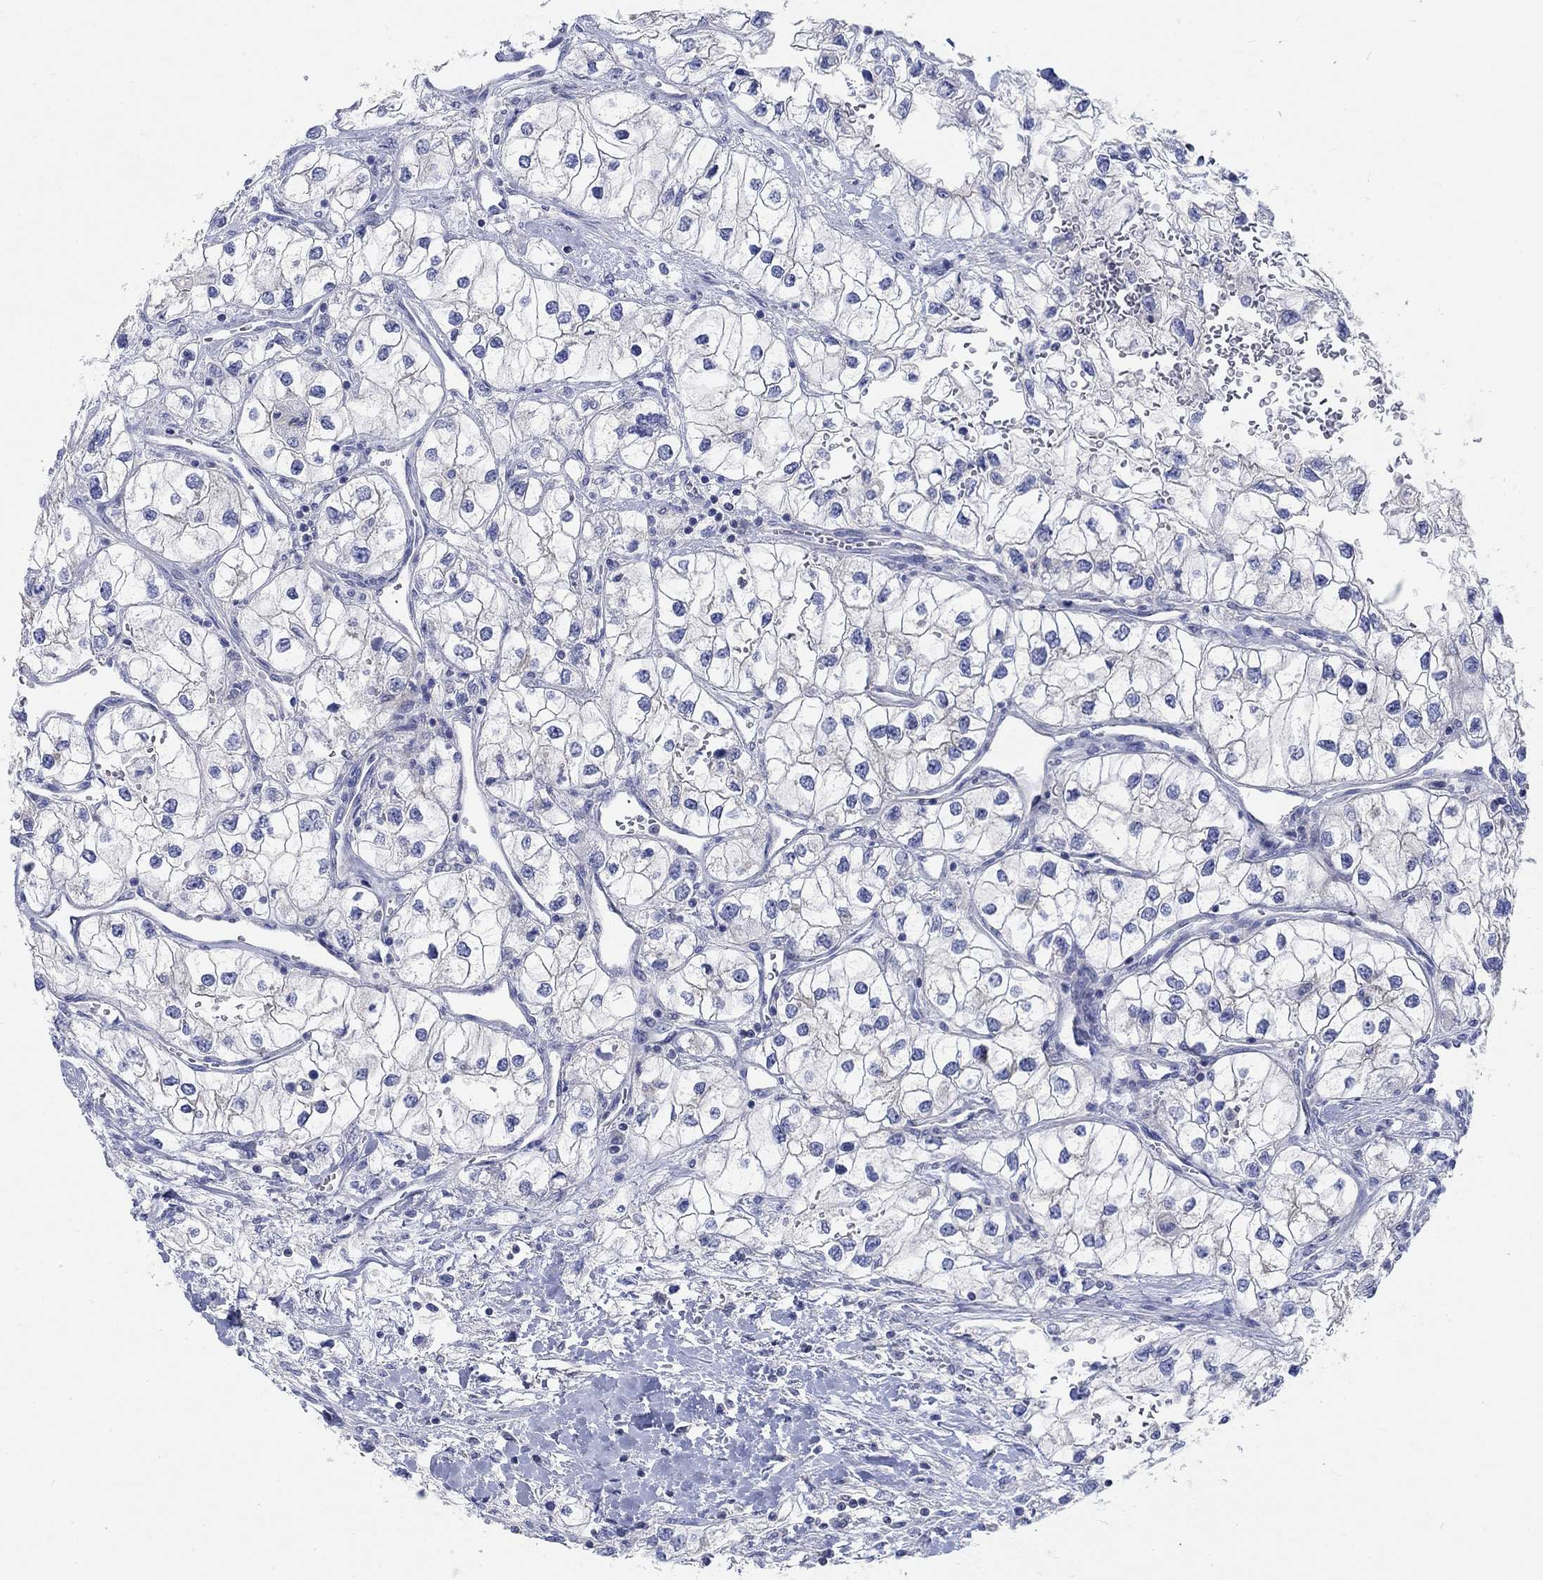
{"staining": {"intensity": "negative", "quantity": "none", "location": "none"}, "tissue": "renal cancer", "cell_type": "Tumor cells", "image_type": "cancer", "snomed": [{"axis": "morphology", "description": "Adenocarcinoma, NOS"}, {"axis": "topography", "description": "Kidney"}], "caption": "An image of human adenocarcinoma (renal) is negative for staining in tumor cells.", "gene": "NAV3", "patient": {"sex": "male", "age": 59}}